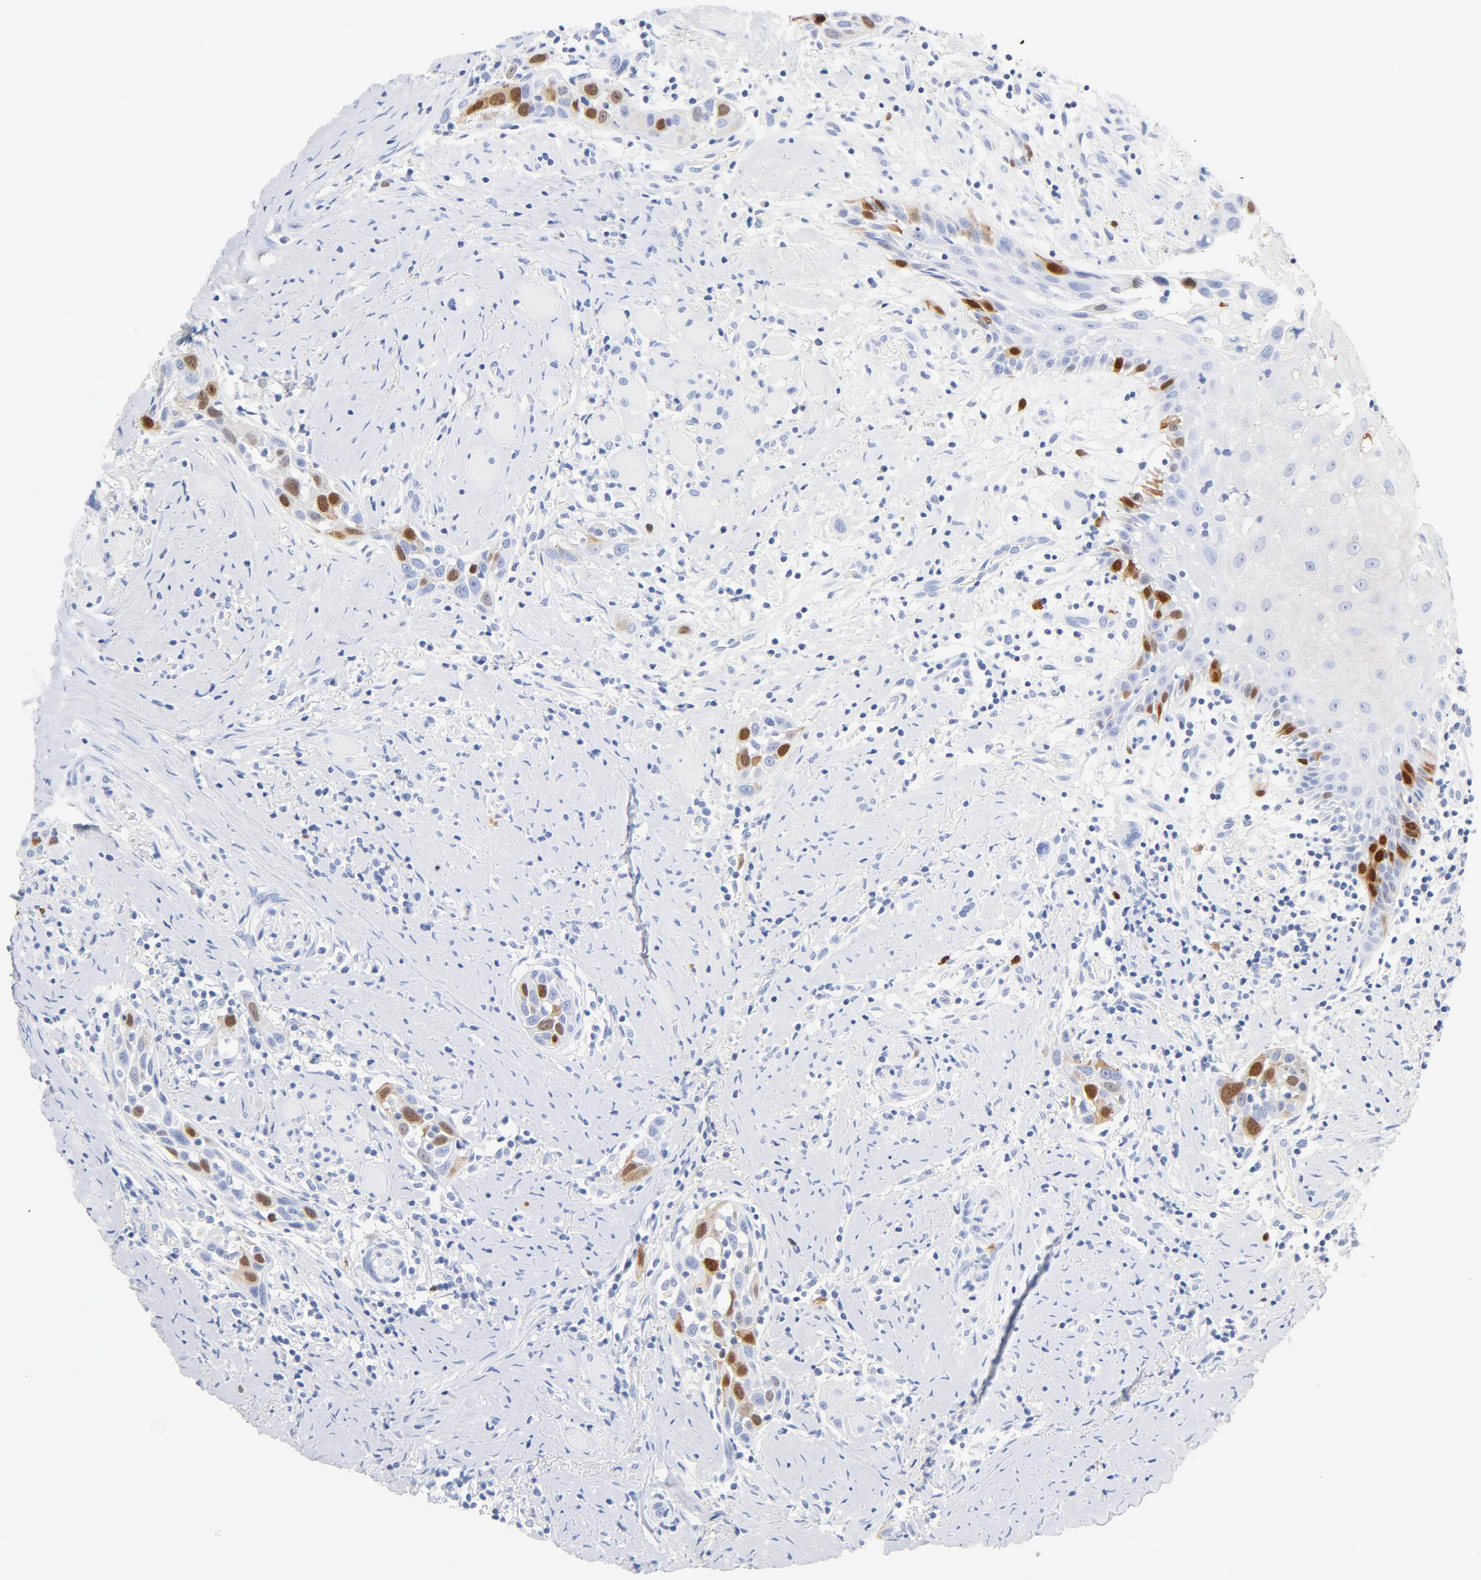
{"staining": {"intensity": "moderate", "quantity": "<25%", "location": "cytoplasmic/membranous,nuclear"}, "tissue": "head and neck cancer", "cell_type": "Tumor cells", "image_type": "cancer", "snomed": [{"axis": "morphology", "description": "Squamous cell carcinoma, NOS"}, {"axis": "topography", "description": "Oral tissue"}, {"axis": "topography", "description": "Head-Neck"}], "caption": "Approximately <25% of tumor cells in human squamous cell carcinoma (head and neck) demonstrate moderate cytoplasmic/membranous and nuclear protein staining as visualized by brown immunohistochemical staining.", "gene": "CDC20", "patient": {"sex": "female", "age": 50}}